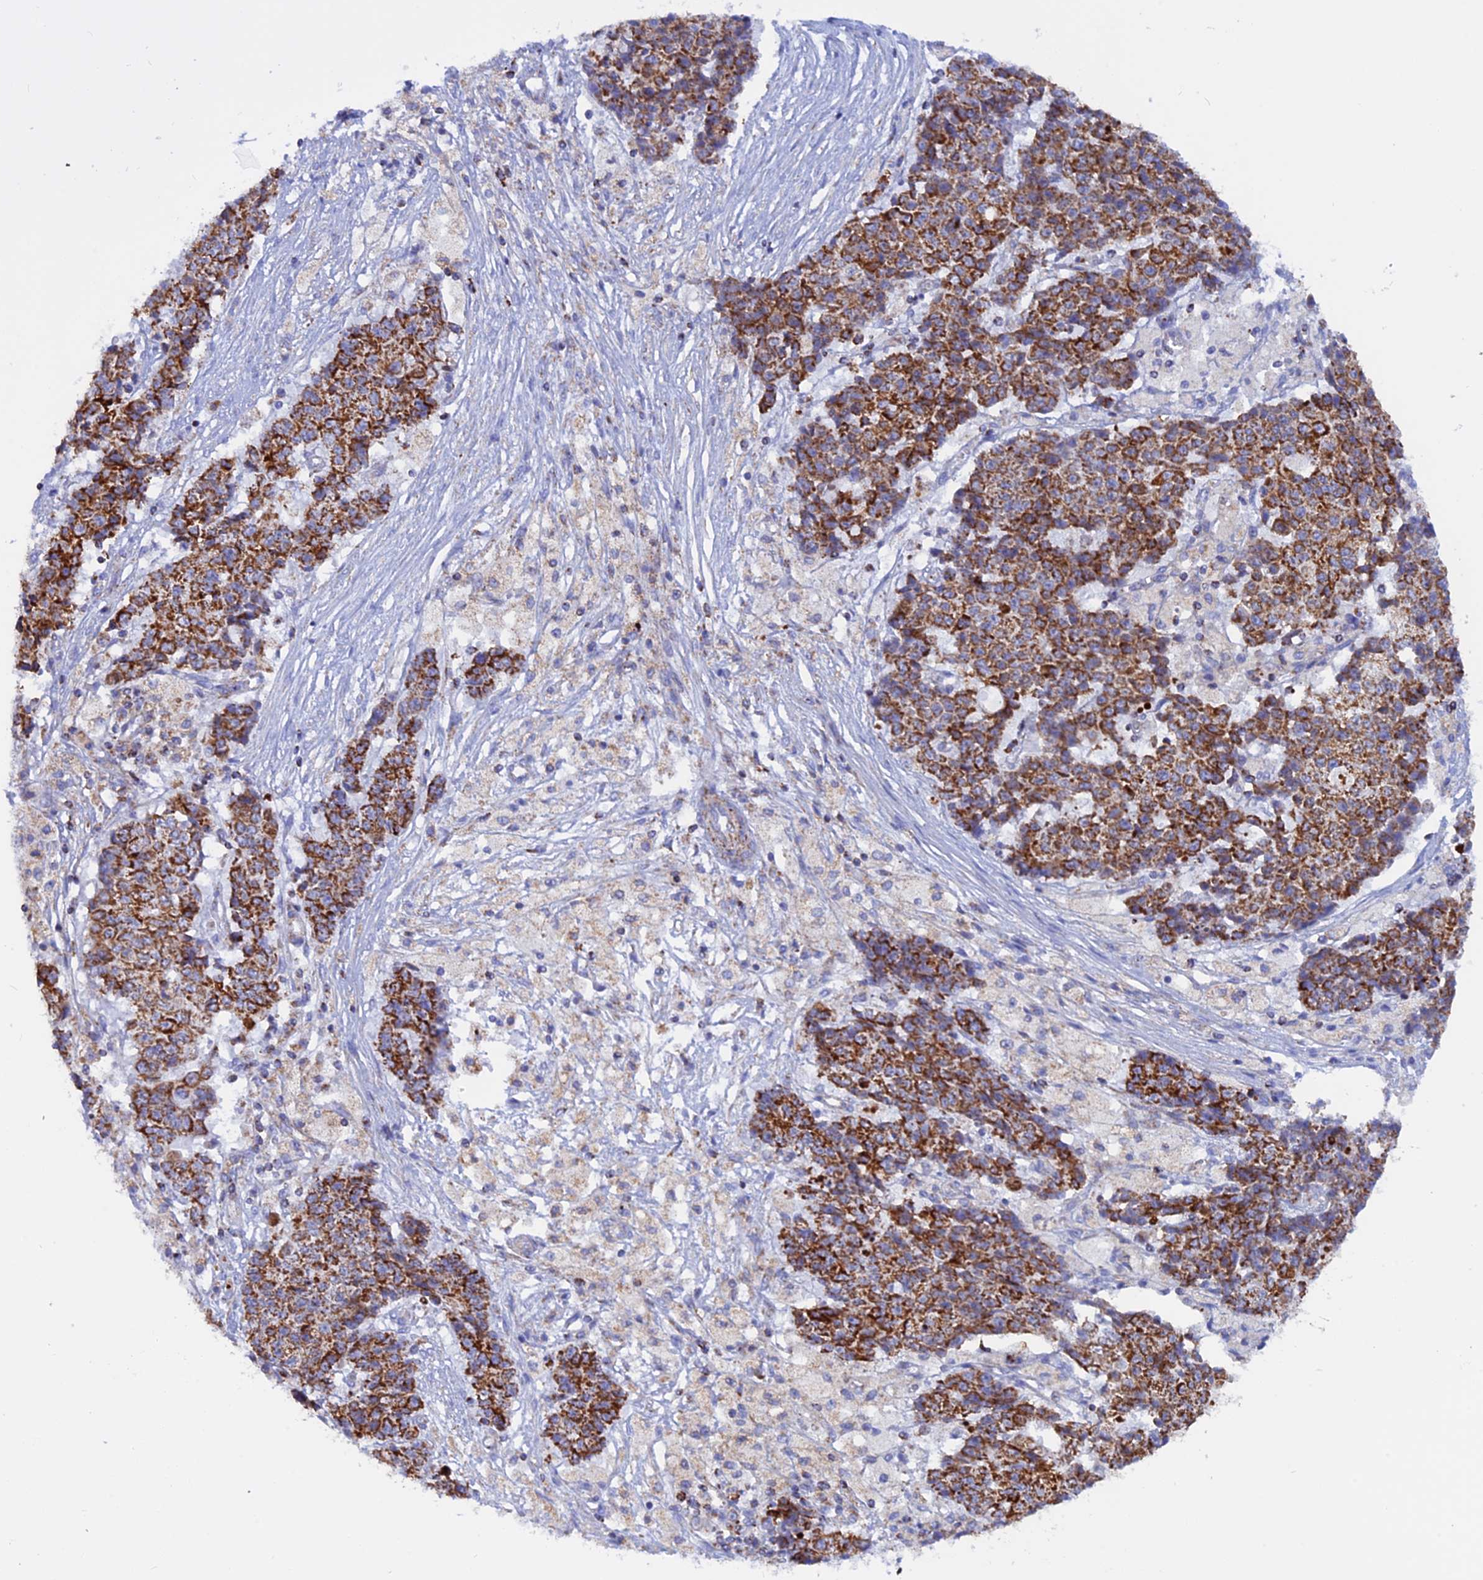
{"staining": {"intensity": "strong", "quantity": ">75%", "location": "cytoplasmic/membranous"}, "tissue": "ovarian cancer", "cell_type": "Tumor cells", "image_type": "cancer", "snomed": [{"axis": "morphology", "description": "Carcinoma, endometroid"}, {"axis": "topography", "description": "Ovary"}], "caption": "A brown stain highlights strong cytoplasmic/membranous positivity of a protein in ovarian cancer tumor cells.", "gene": "GCDH", "patient": {"sex": "female", "age": 42}}